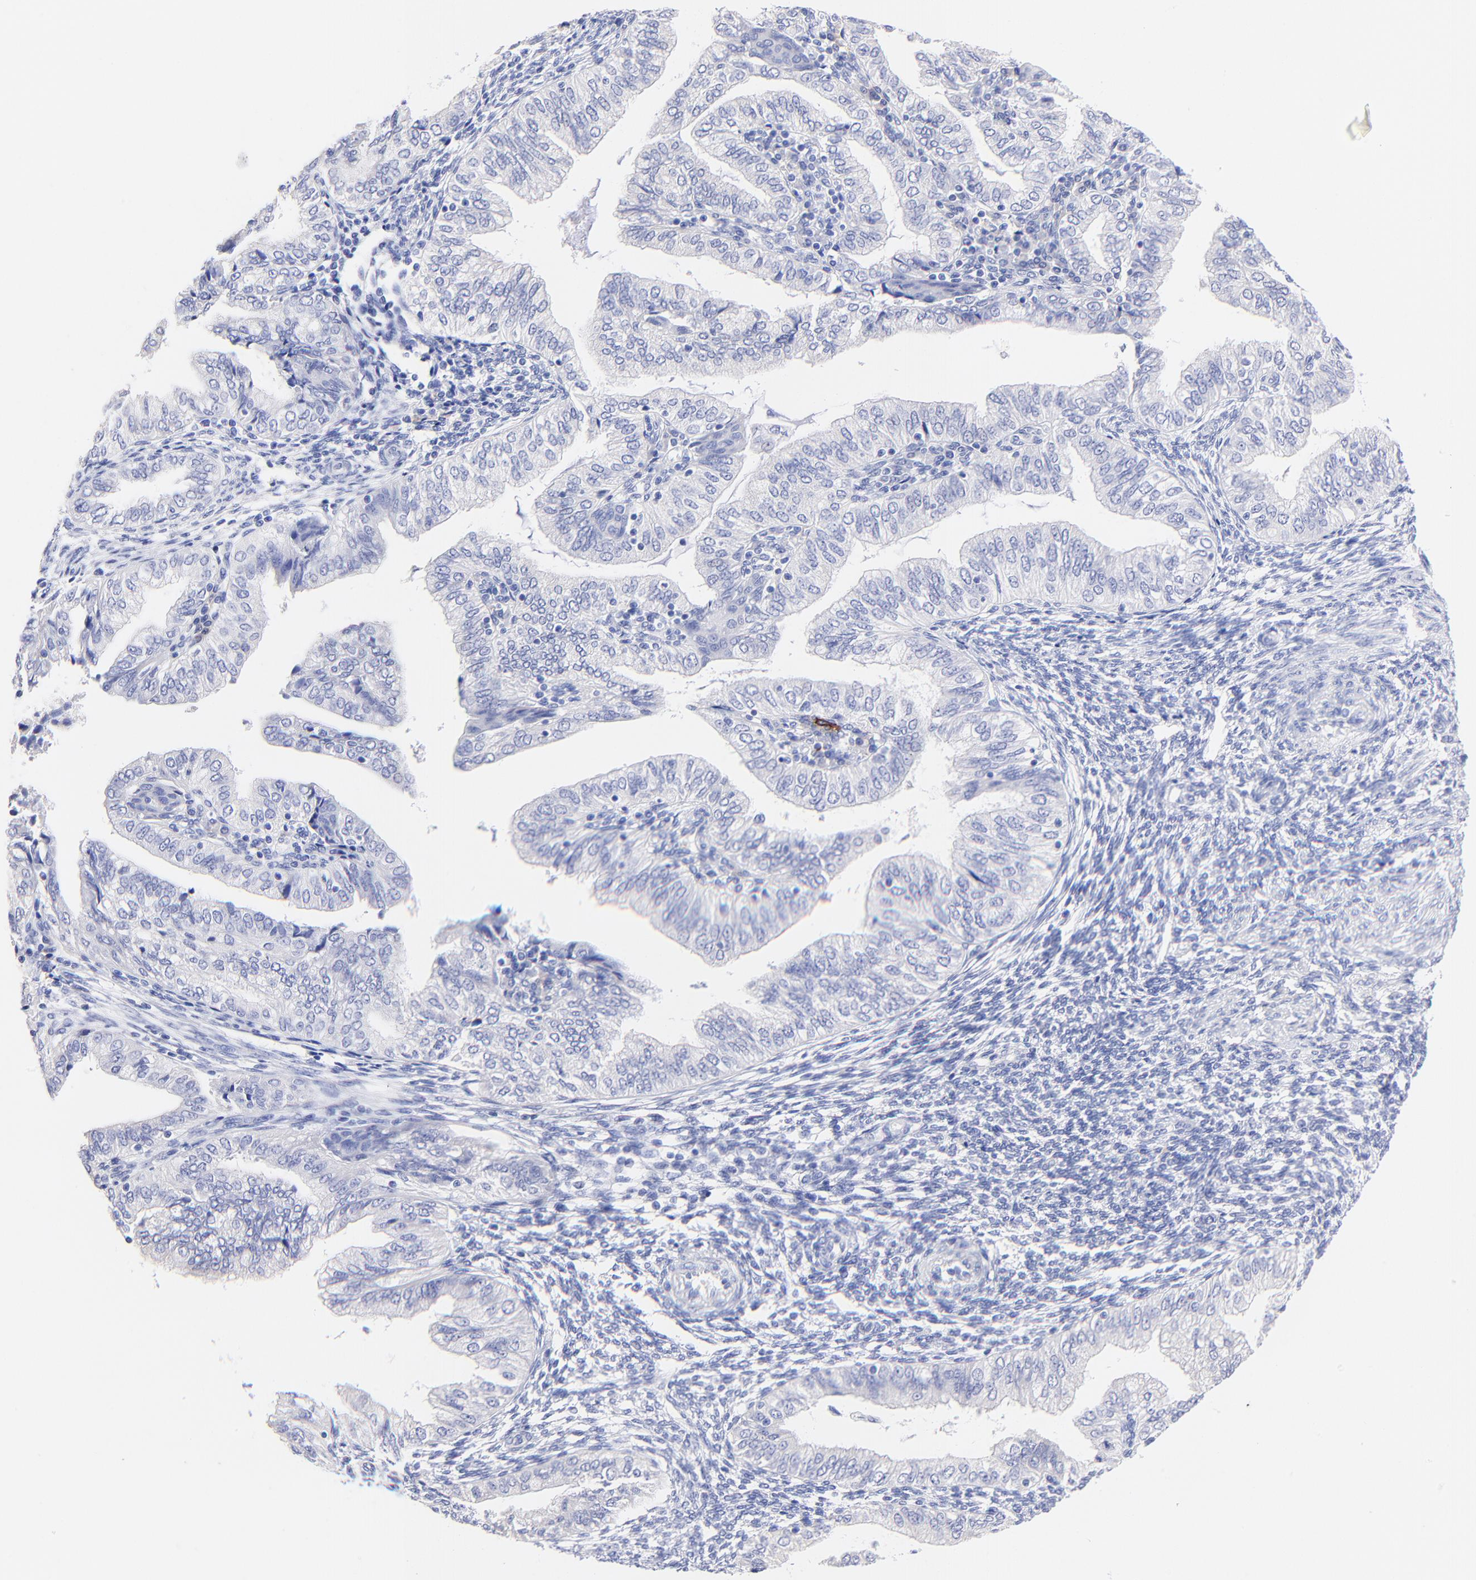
{"staining": {"intensity": "negative", "quantity": "none", "location": "none"}, "tissue": "endometrial cancer", "cell_type": "Tumor cells", "image_type": "cancer", "snomed": [{"axis": "morphology", "description": "Adenocarcinoma, NOS"}, {"axis": "topography", "description": "Endometrium"}], "caption": "An image of human endometrial cancer is negative for staining in tumor cells.", "gene": "RAB3A", "patient": {"sex": "female", "age": 51}}